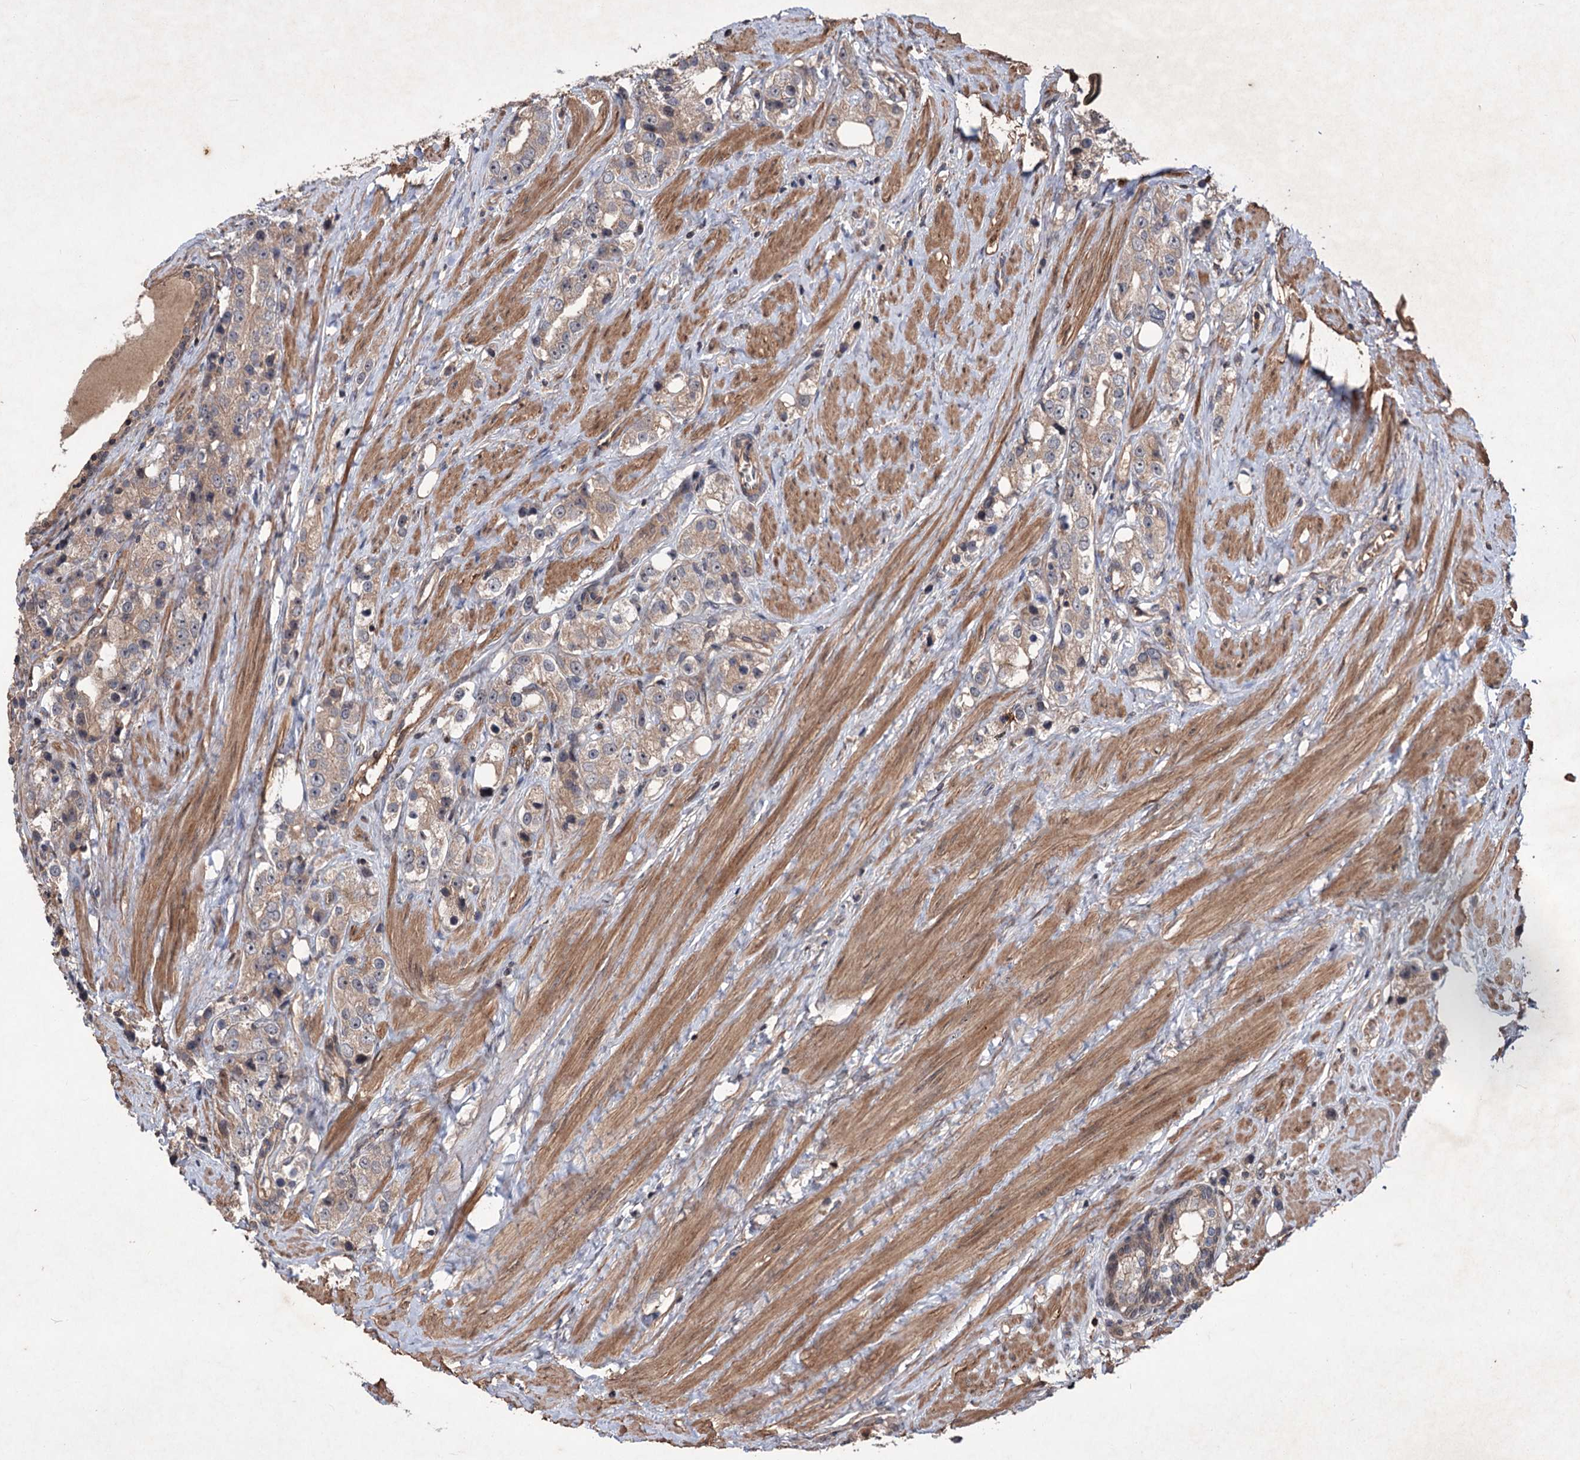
{"staining": {"intensity": "weak", "quantity": ">75%", "location": "cytoplasmic/membranous"}, "tissue": "prostate cancer", "cell_type": "Tumor cells", "image_type": "cancer", "snomed": [{"axis": "morphology", "description": "Adenocarcinoma, NOS"}, {"axis": "topography", "description": "Prostate"}], "caption": "Prostate adenocarcinoma was stained to show a protein in brown. There is low levels of weak cytoplasmic/membranous expression in approximately >75% of tumor cells. Using DAB (3,3'-diaminobenzidine) (brown) and hematoxylin (blue) stains, captured at high magnification using brightfield microscopy.", "gene": "ADK", "patient": {"sex": "male", "age": 79}}